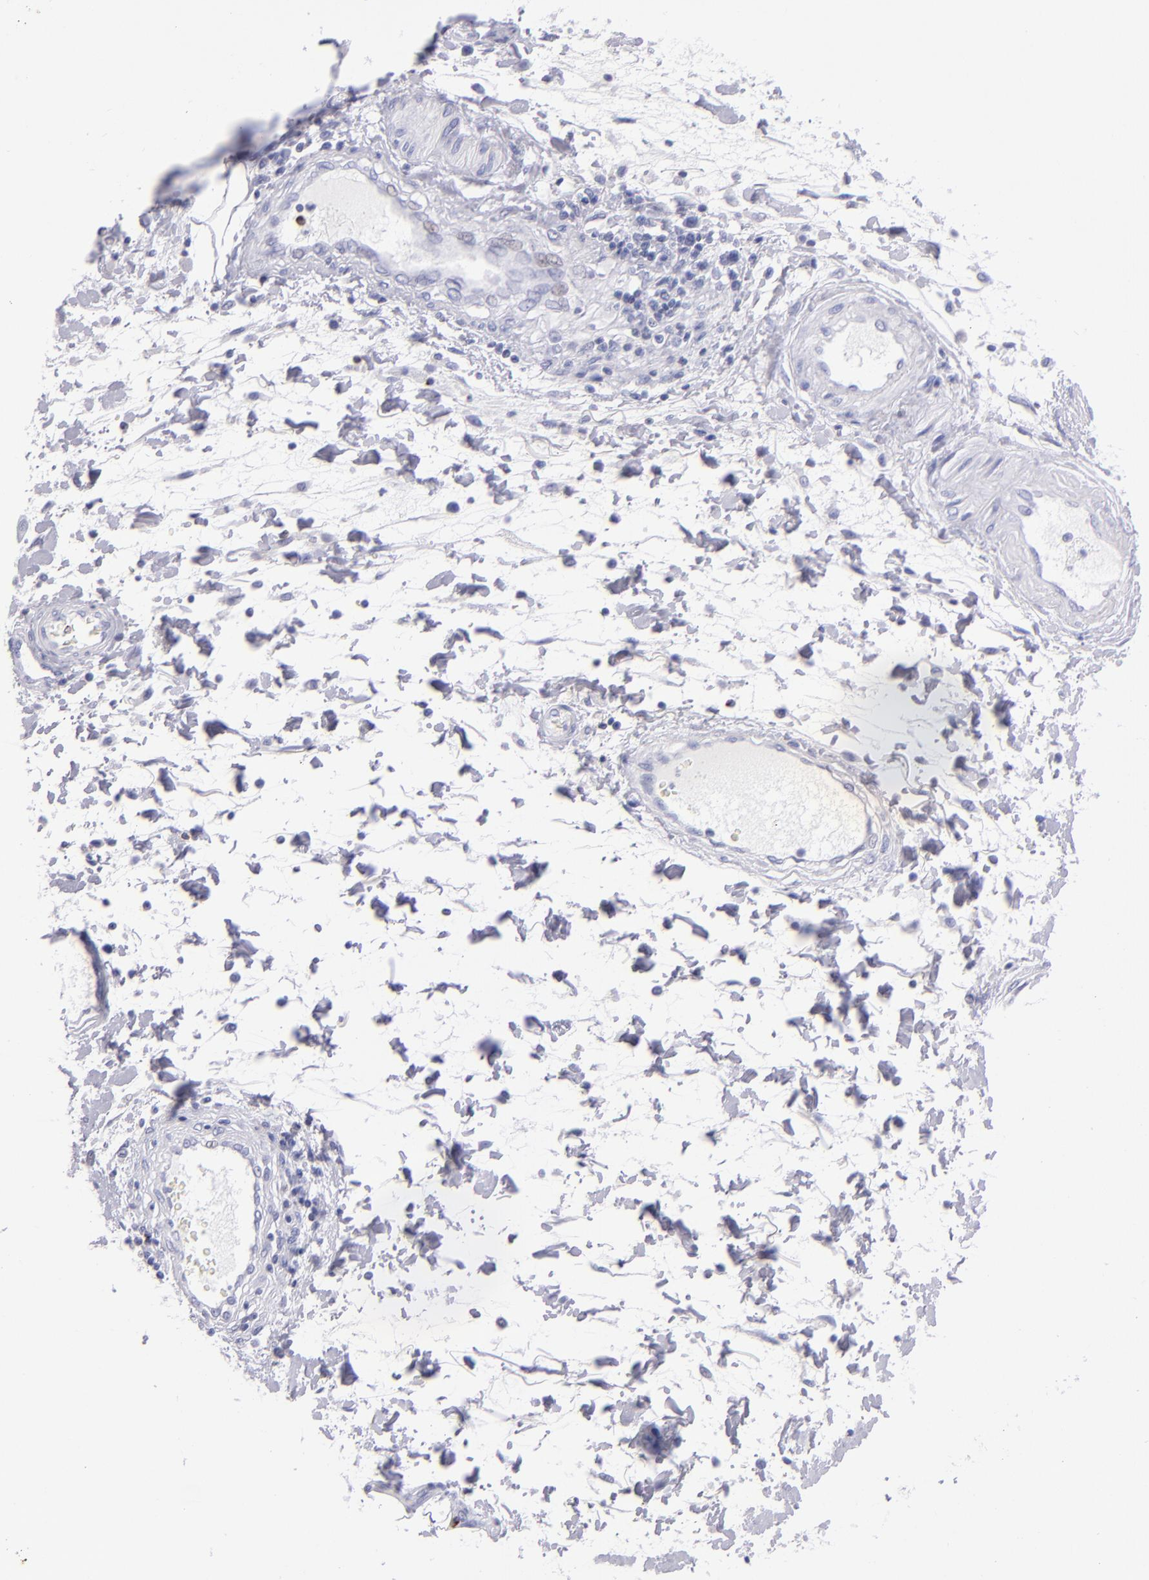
{"staining": {"intensity": "negative", "quantity": "none", "location": "none"}, "tissue": "stomach cancer", "cell_type": "Tumor cells", "image_type": "cancer", "snomed": [{"axis": "morphology", "description": "Adenocarcinoma, NOS"}, {"axis": "topography", "description": "Pancreas"}, {"axis": "topography", "description": "Stomach, upper"}], "caption": "Micrograph shows no significant protein staining in tumor cells of stomach cancer.", "gene": "PRF1", "patient": {"sex": "male", "age": 77}}